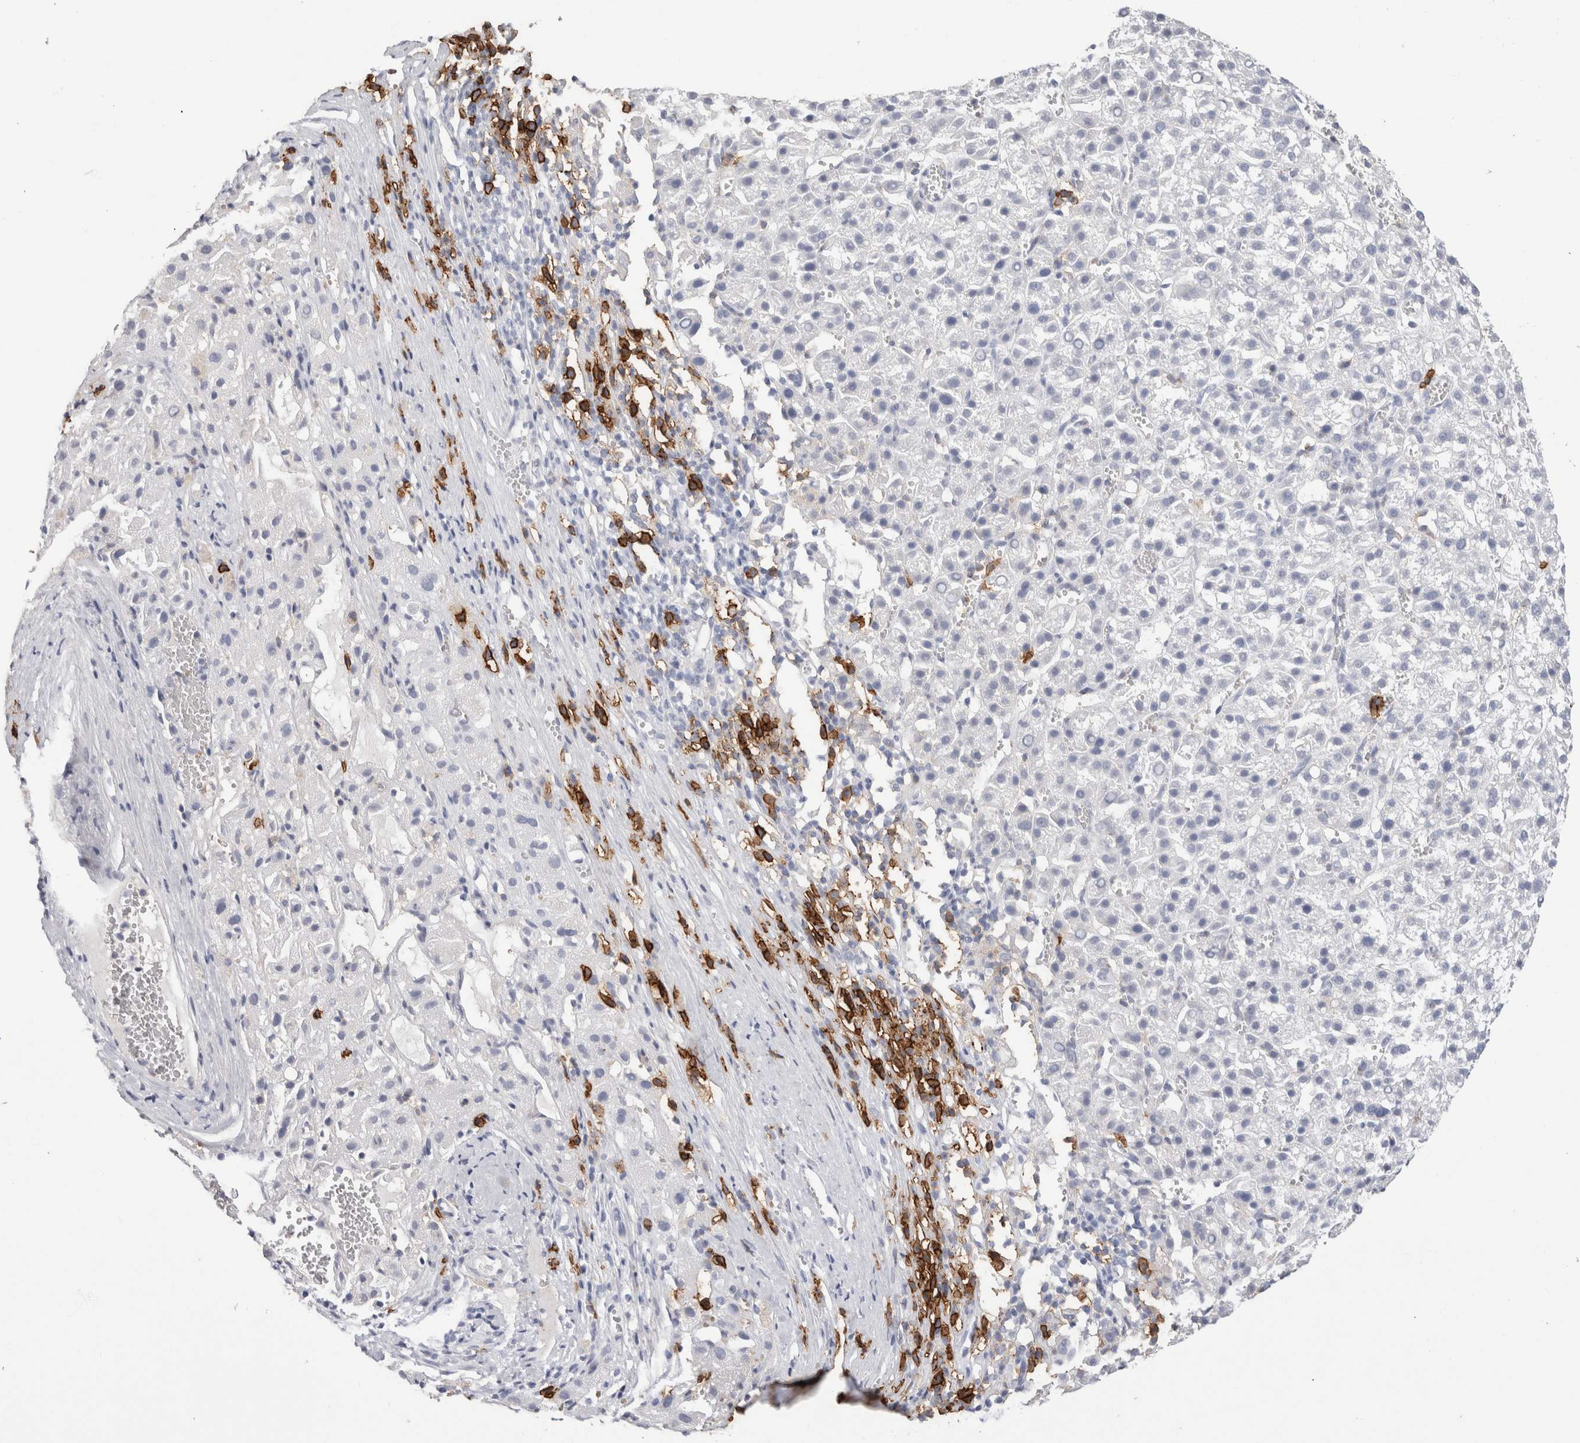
{"staining": {"intensity": "negative", "quantity": "none", "location": "none"}, "tissue": "liver cancer", "cell_type": "Tumor cells", "image_type": "cancer", "snomed": [{"axis": "morphology", "description": "Carcinoma, Hepatocellular, NOS"}, {"axis": "topography", "description": "Liver"}], "caption": "IHC photomicrograph of neoplastic tissue: human liver hepatocellular carcinoma stained with DAB displays no significant protein positivity in tumor cells.", "gene": "CD38", "patient": {"sex": "female", "age": 58}}